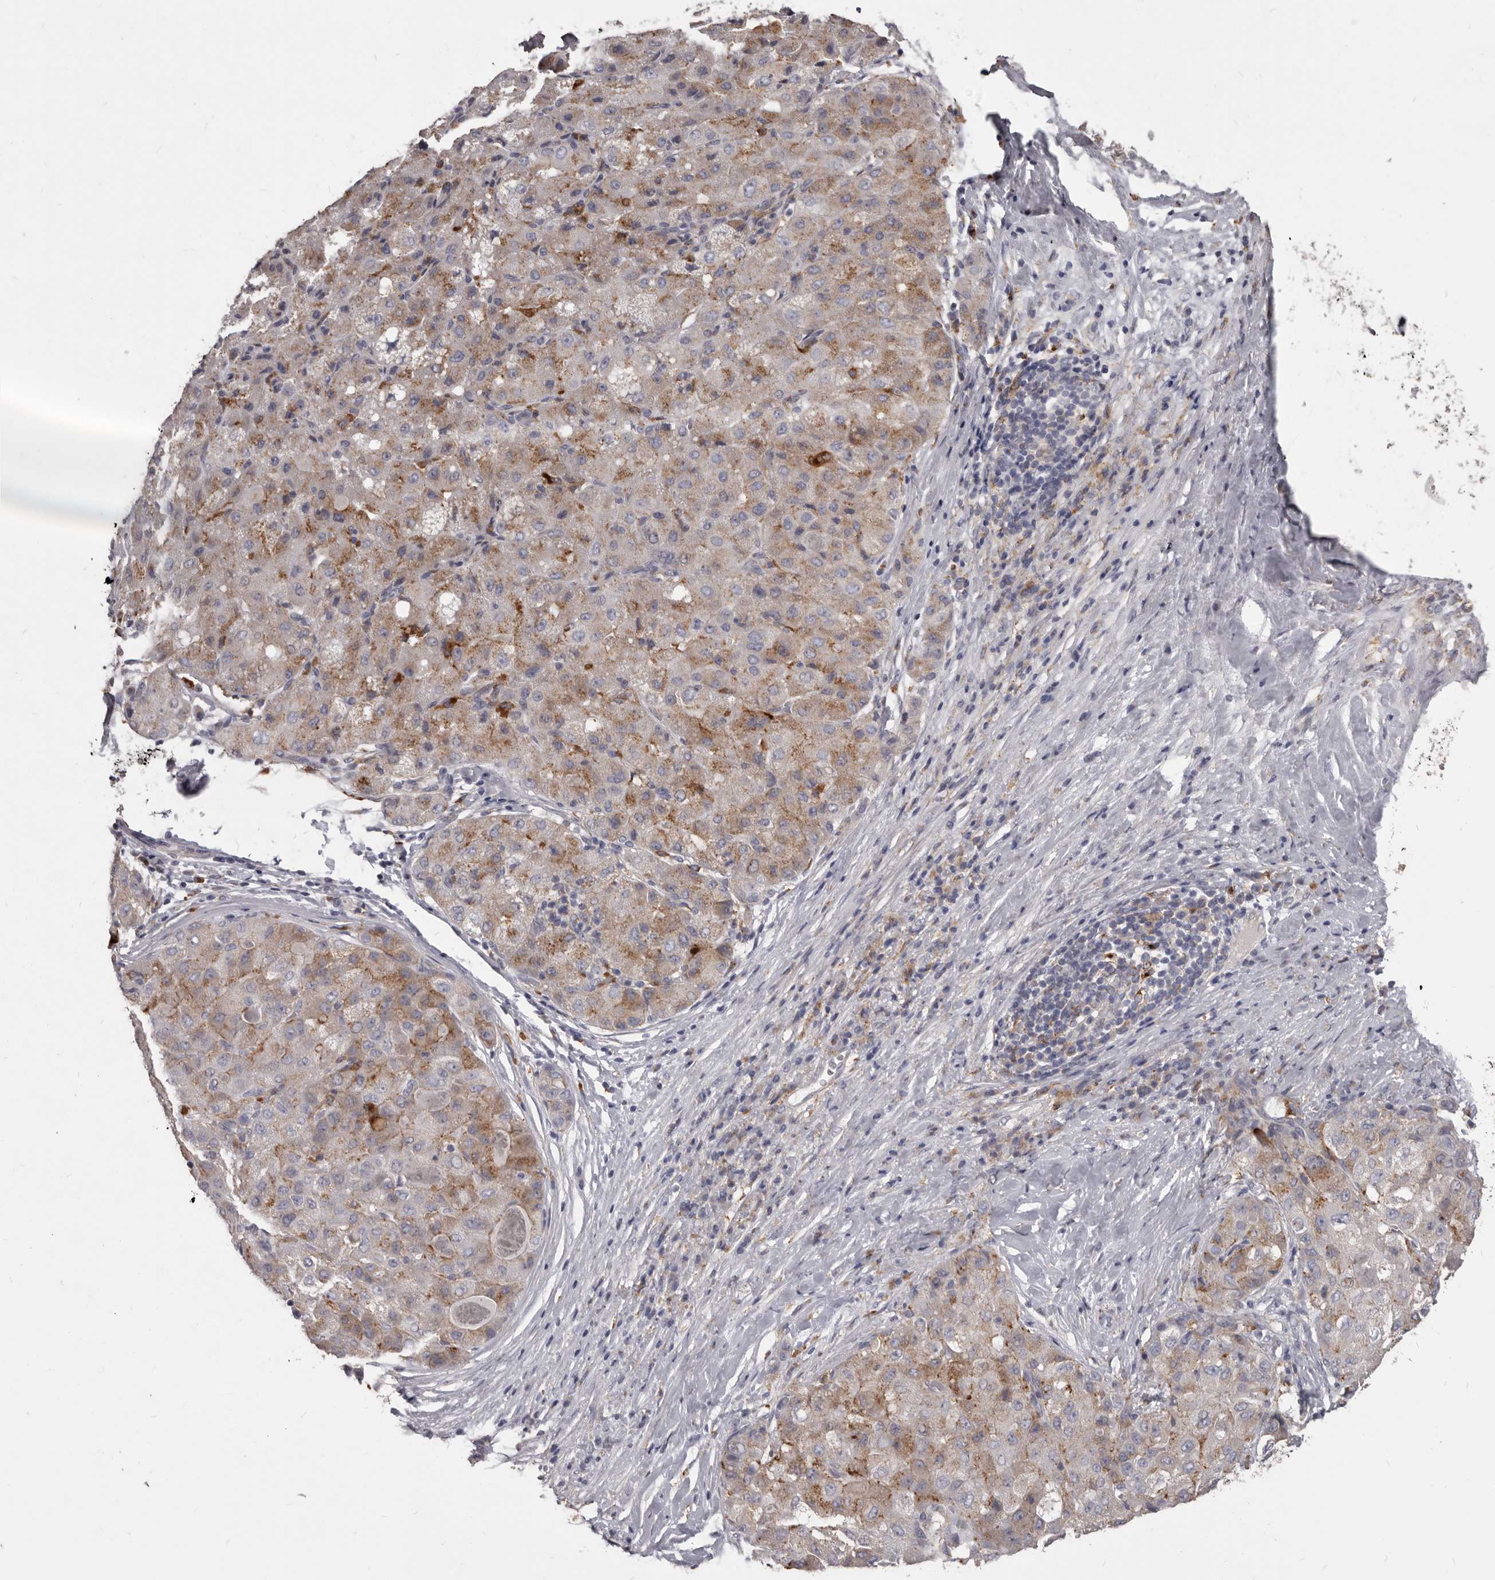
{"staining": {"intensity": "weak", "quantity": ">75%", "location": "cytoplasmic/membranous"}, "tissue": "liver cancer", "cell_type": "Tumor cells", "image_type": "cancer", "snomed": [{"axis": "morphology", "description": "Carcinoma, Hepatocellular, NOS"}, {"axis": "topography", "description": "Liver"}], "caption": "A brown stain shows weak cytoplasmic/membranous expression of a protein in liver hepatocellular carcinoma tumor cells. The protein of interest is shown in brown color, while the nuclei are stained blue.", "gene": "PI4K2A", "patient": {"sex": "male", "age": 80}}